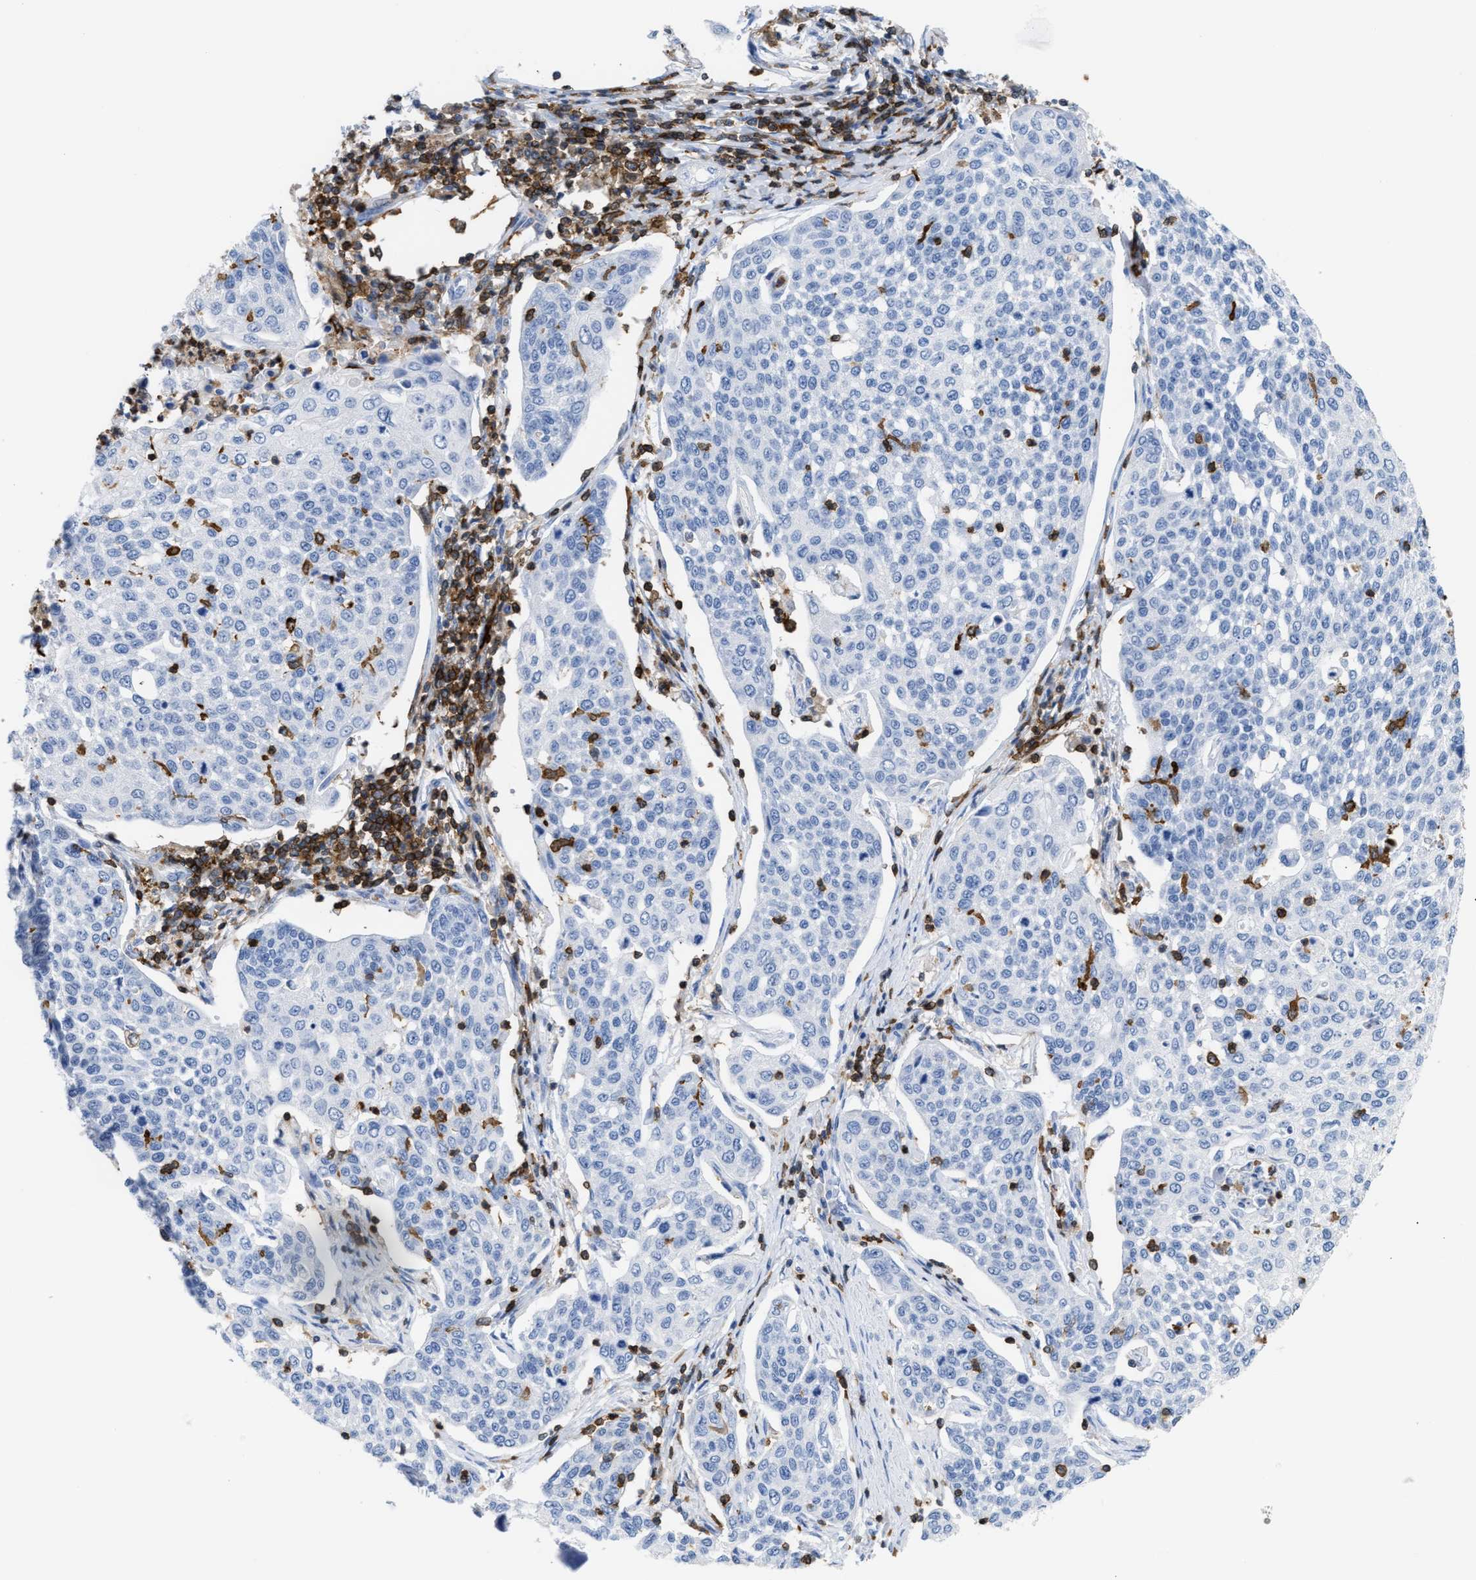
{"staining": {"intensity": "negative", "quantity": "none", "location": "none"}, "tissue": "cervical cancer", "cell_type": "Tumor cells", "image_type": "cancer", "snomed": [{"axis": "morphology", "description": "Squamous cell carcinoma, NOS"}, {"axis": "topography", "description": "Cervix"}], "caption": "High magnification brightfield microscopy of cervical cancer stained with DAB (3,3'-diaminobenzidine) (brown) and counterstained with hematoxylin (blue): tumor cells show no significant positivity.", "gene": "LCP1", "patient": {"sex": "female", "age": 34}}